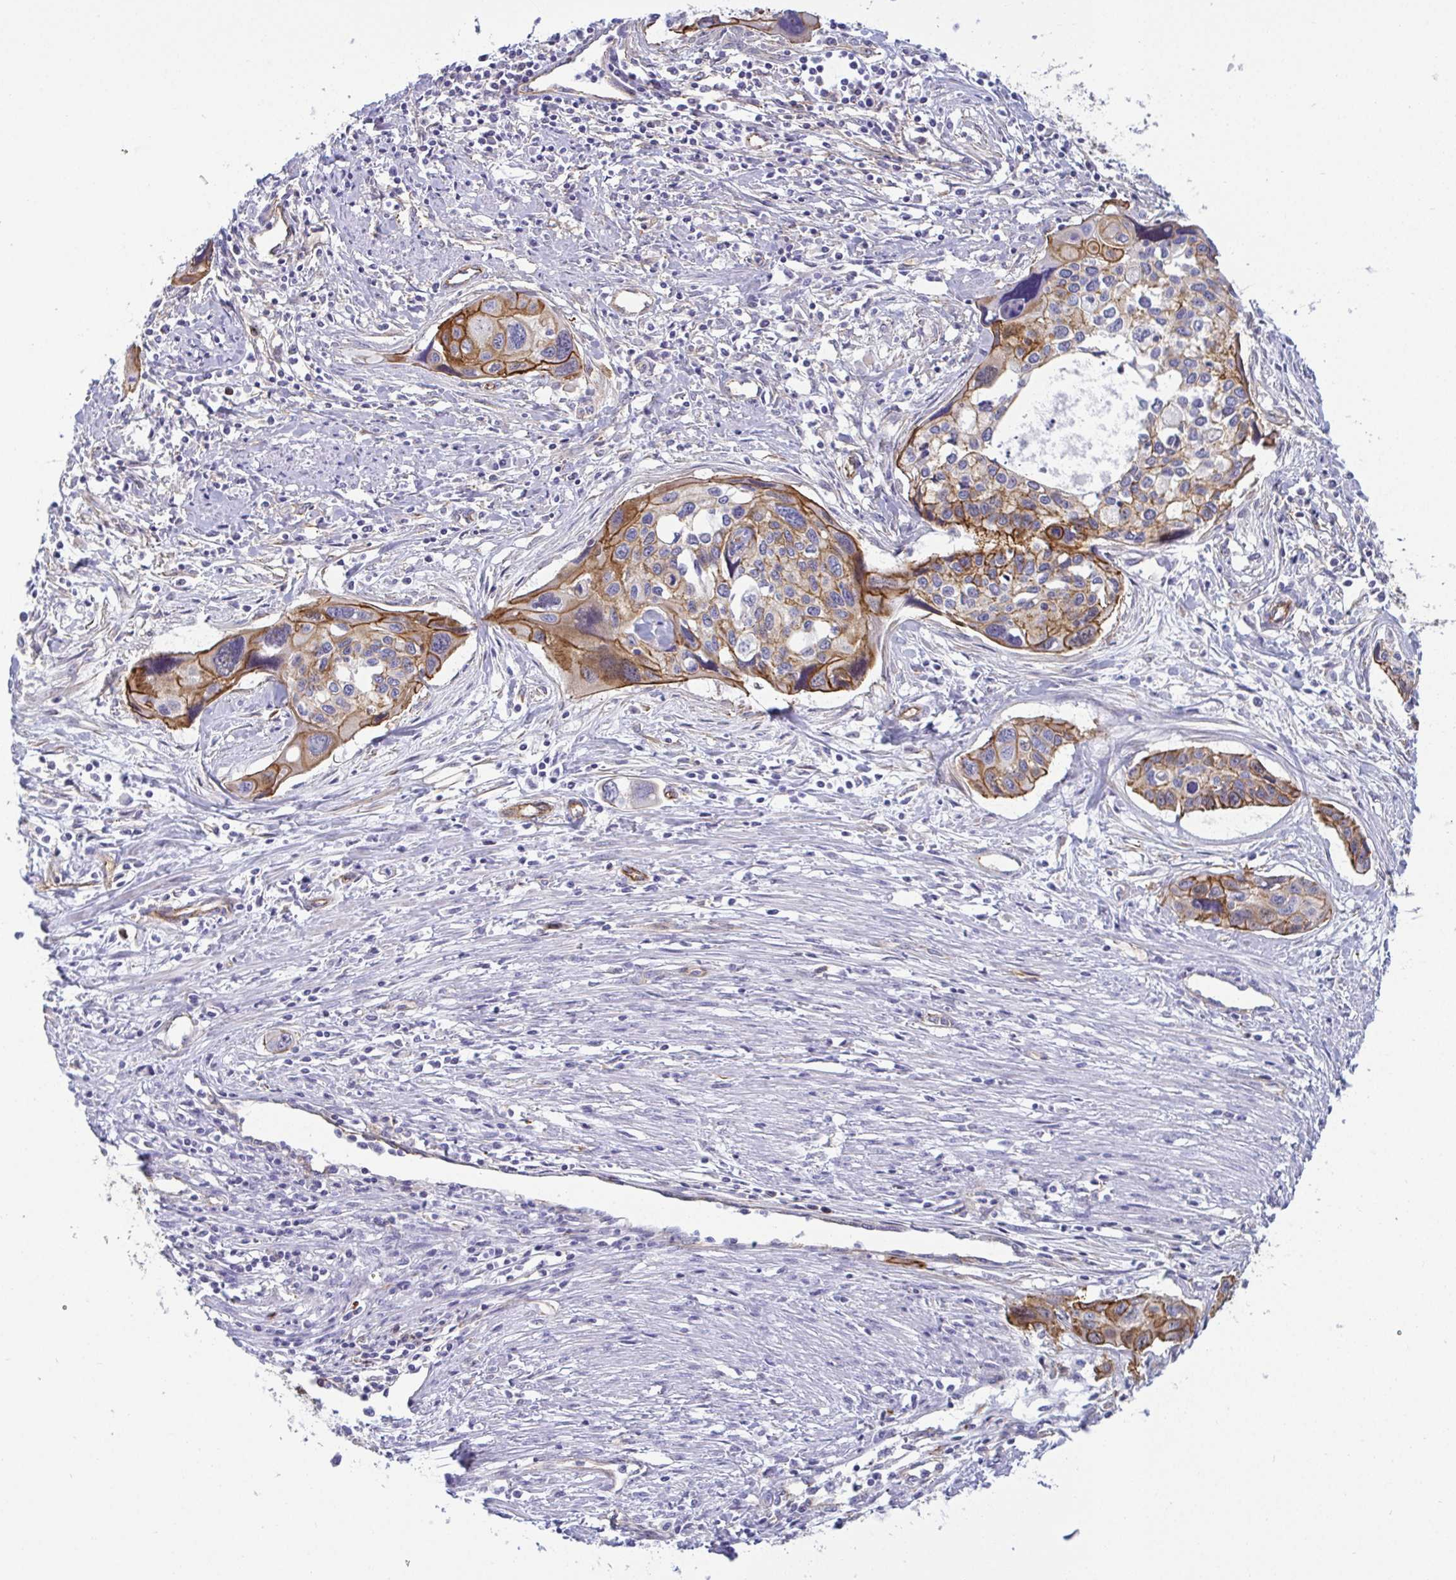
{"staining": {"intensity": "moderate", "quantity": "25%-75%", "location": "cytoplasmic/membranous"}, "tissue": "cervical cancer", "cell_type": "Tumor cells", "image_type": "cancer", "snomed": [{"axis": "morphology", "description": "Squamous cell carcinoma, NOS"}, {"axis": "topography", "description": "Cervix"}], "caption": "A brown stain shows moderate cytoplasmic/membranous expression of a protein in human cervical cancer tumor cells.", "gene": "LIMA1", "patient": {"sex": "female", "age": 31}}